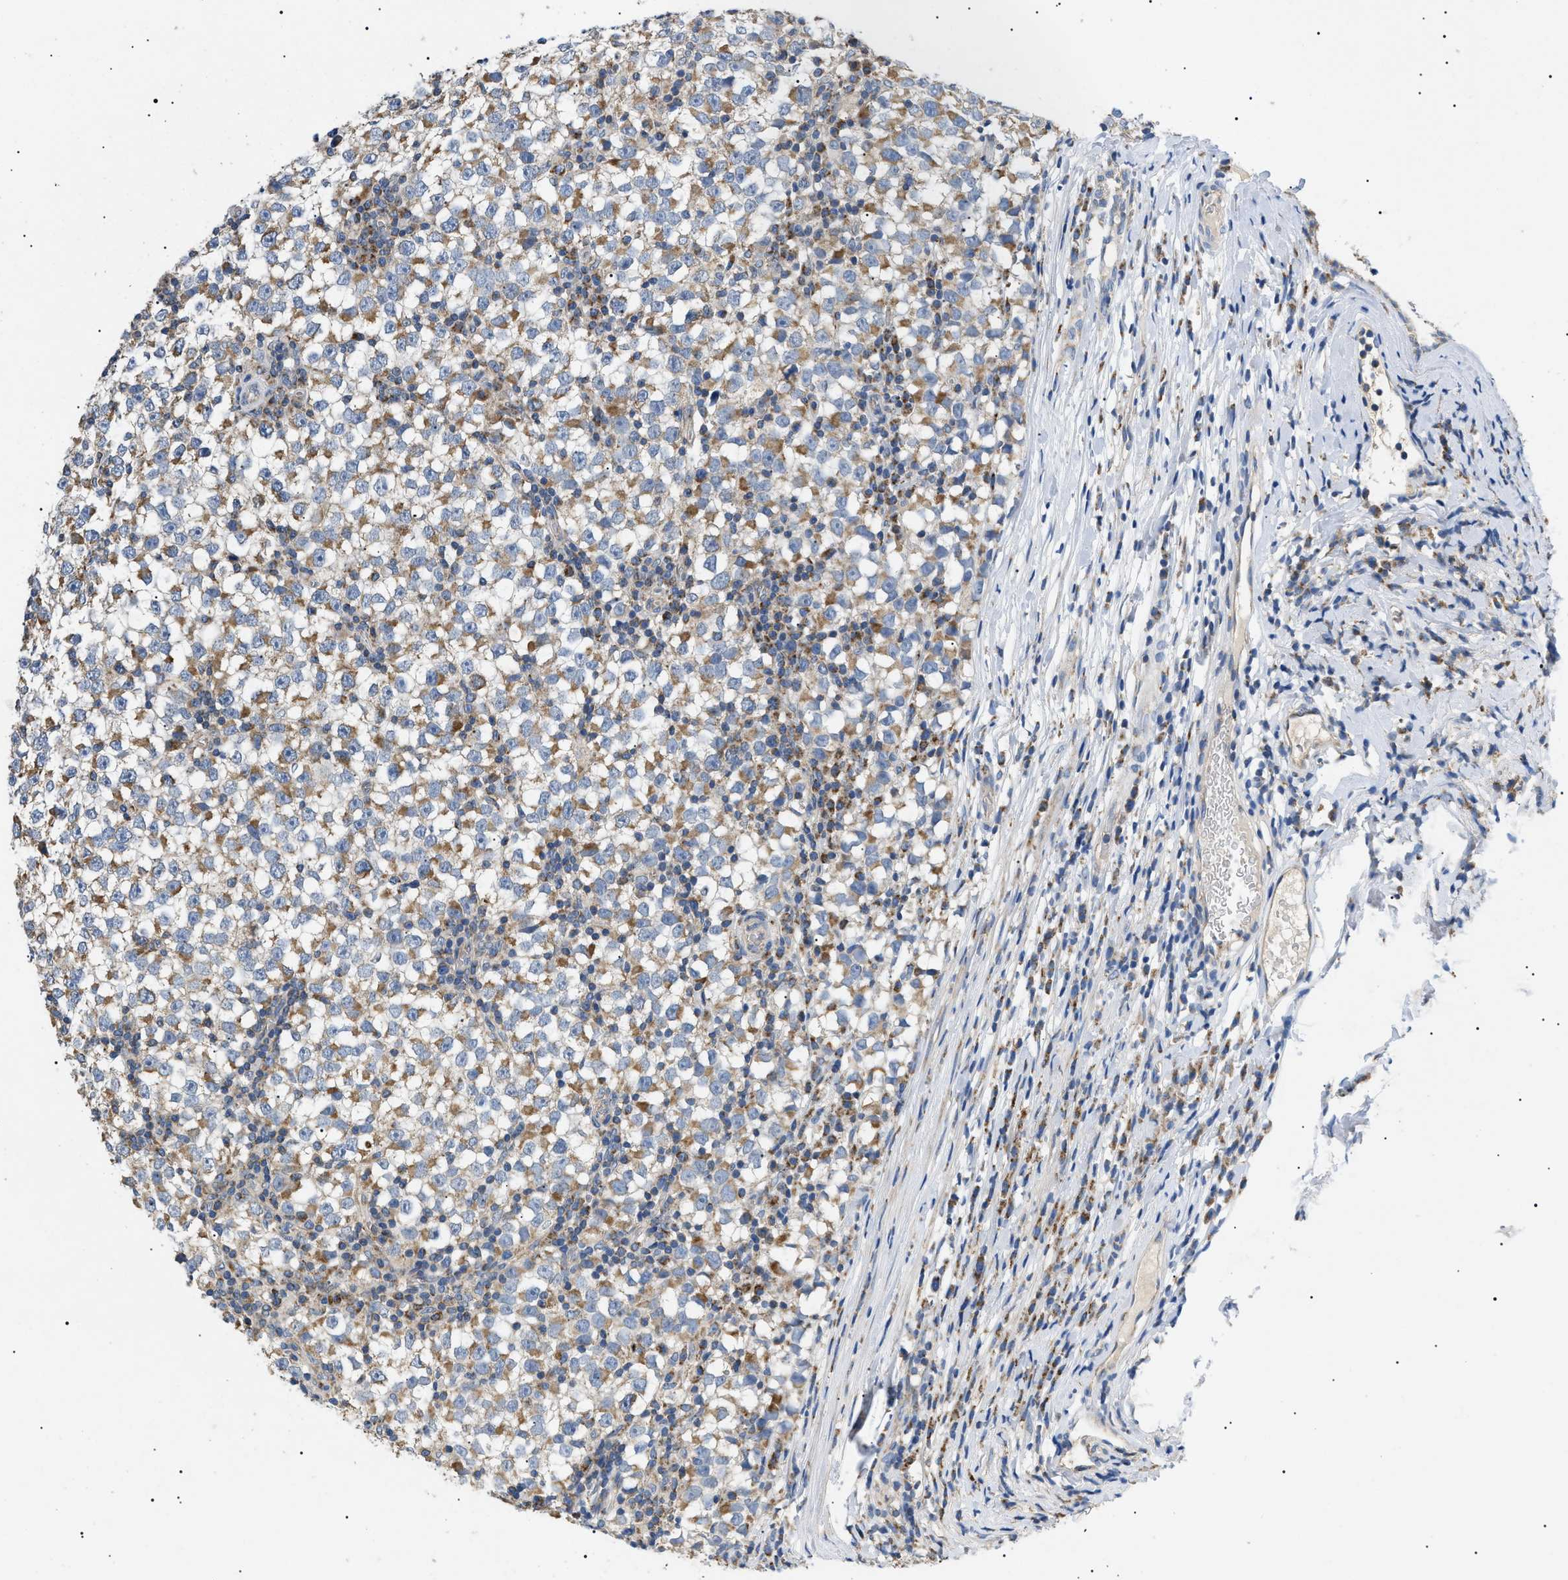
{"staining": {"intensity": "moderate", "quantity": "25%-75%", "location": "cytoplasmic/membranous"}, "tissue": "testis cancer", "cell_type": "Tumor cells", "image_type": "cancer", "snomed": [{"axis": "morphology", "description": "Seminoma, NOS"}, {"axis": "topography", "description": "Testis"}], "caption": "There is medium levels of moderate cytoplasmic/membranous staining in tumor cells of testis seminoma, as demonstrated by immunohistochemical staining (brown color).", "gene": "TOMM6", "patient": {"sex": "male", "age": 65}}